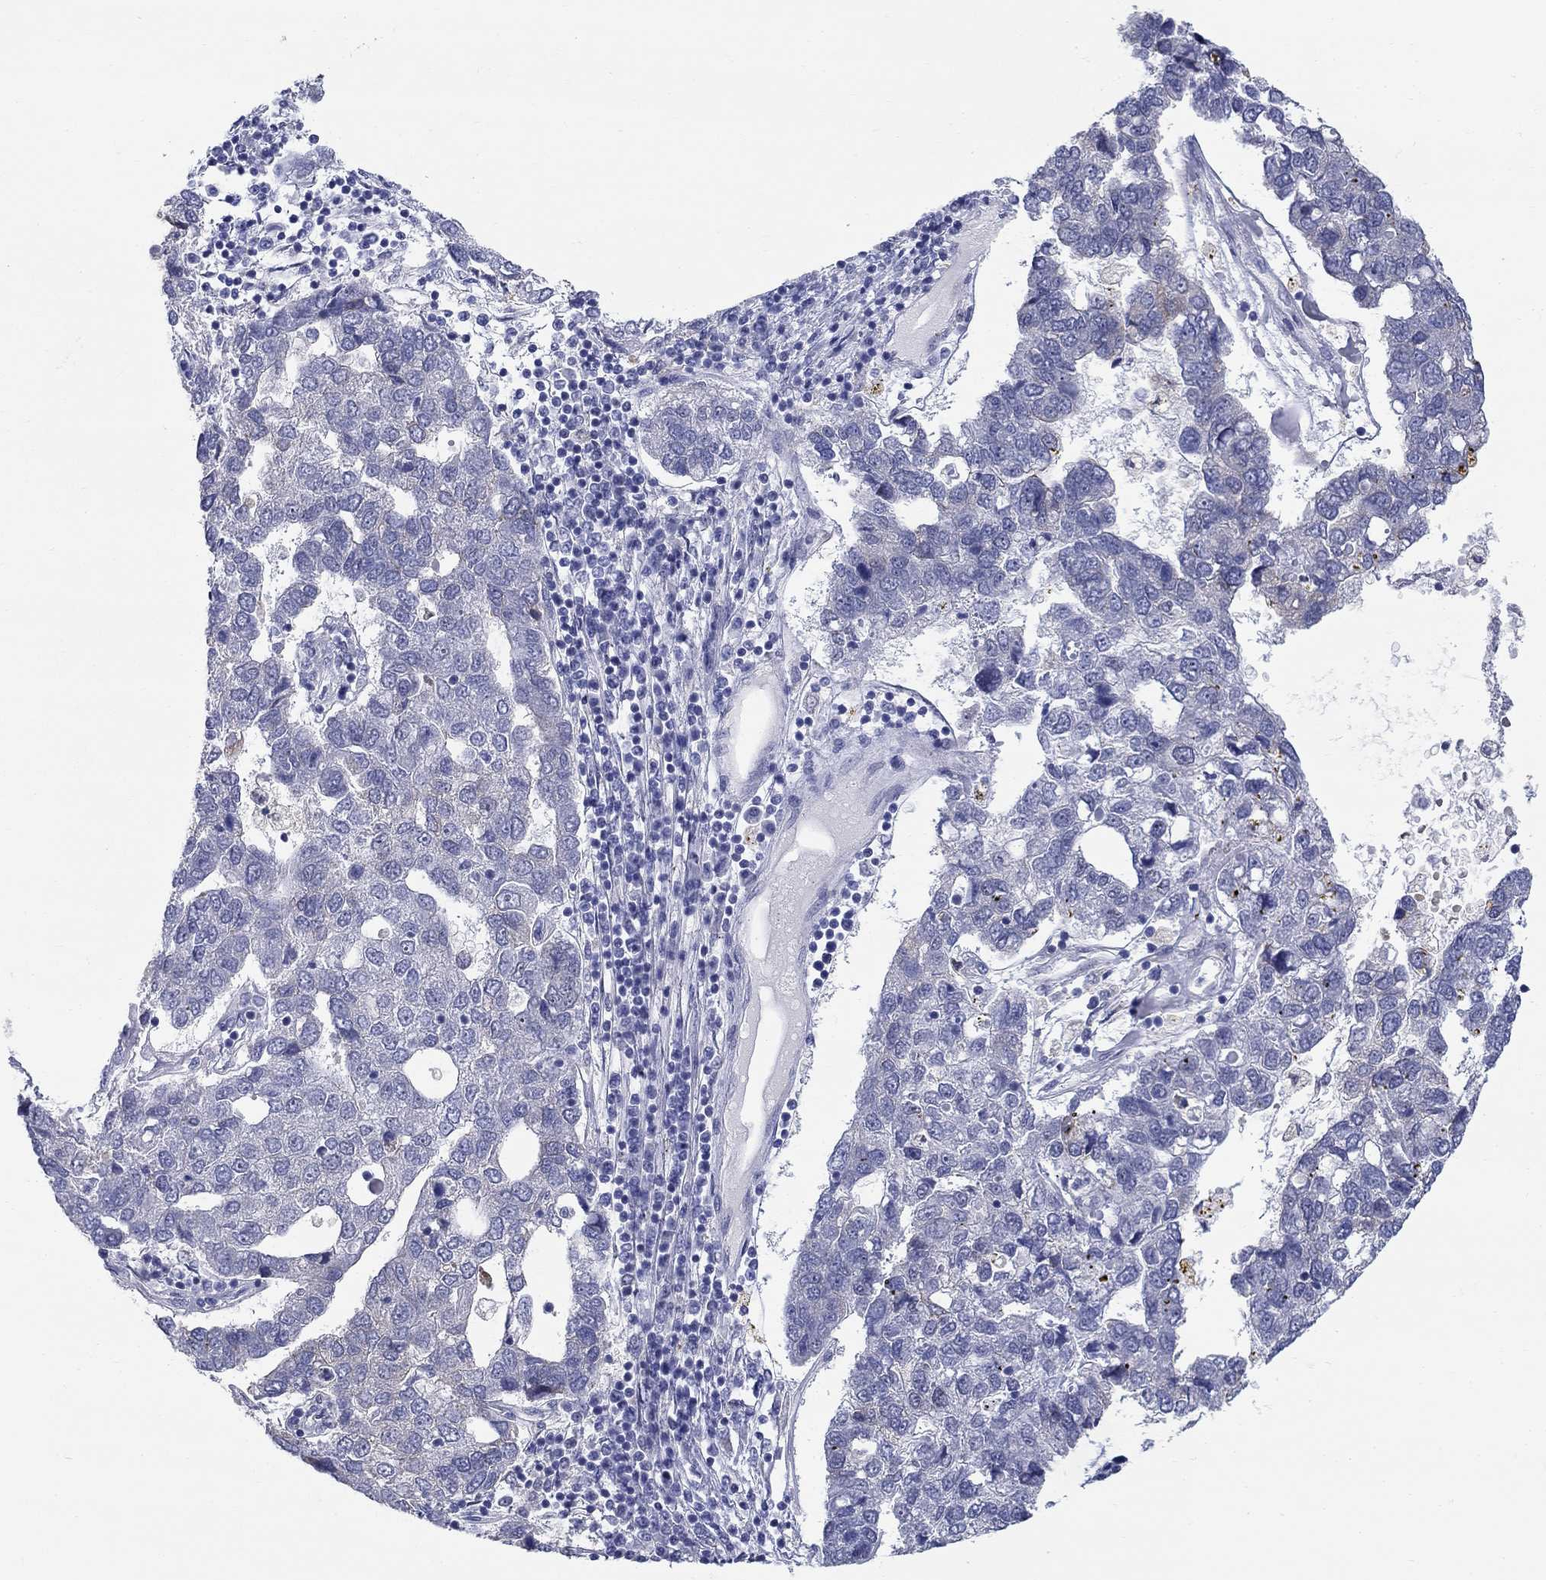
{"staining": {"intensity": "negative", "quantity": "none", "location": "none"}, "tissue": "pancreatic cancer", "cell_type": "Tumor cells", "image_type": "cancer", "snomed": [{"axis": "morphology", "description": "Adenocarcinoma, NOS"}, {"axis": "topography", "description": "Pancreas"}], "caption": "The IHC micrograph has no significant expression in tumor cells of pancreatic adenocarcinoma tissue. Brightfield microscopy of immunohistochemistry stained with DAB (3,3'-diaminobenzidine) (brown) and hematoxylin (blue), captured at high magnification.", "gene": "QRFPR", "patient": {"sex": "female", "age": 61}}